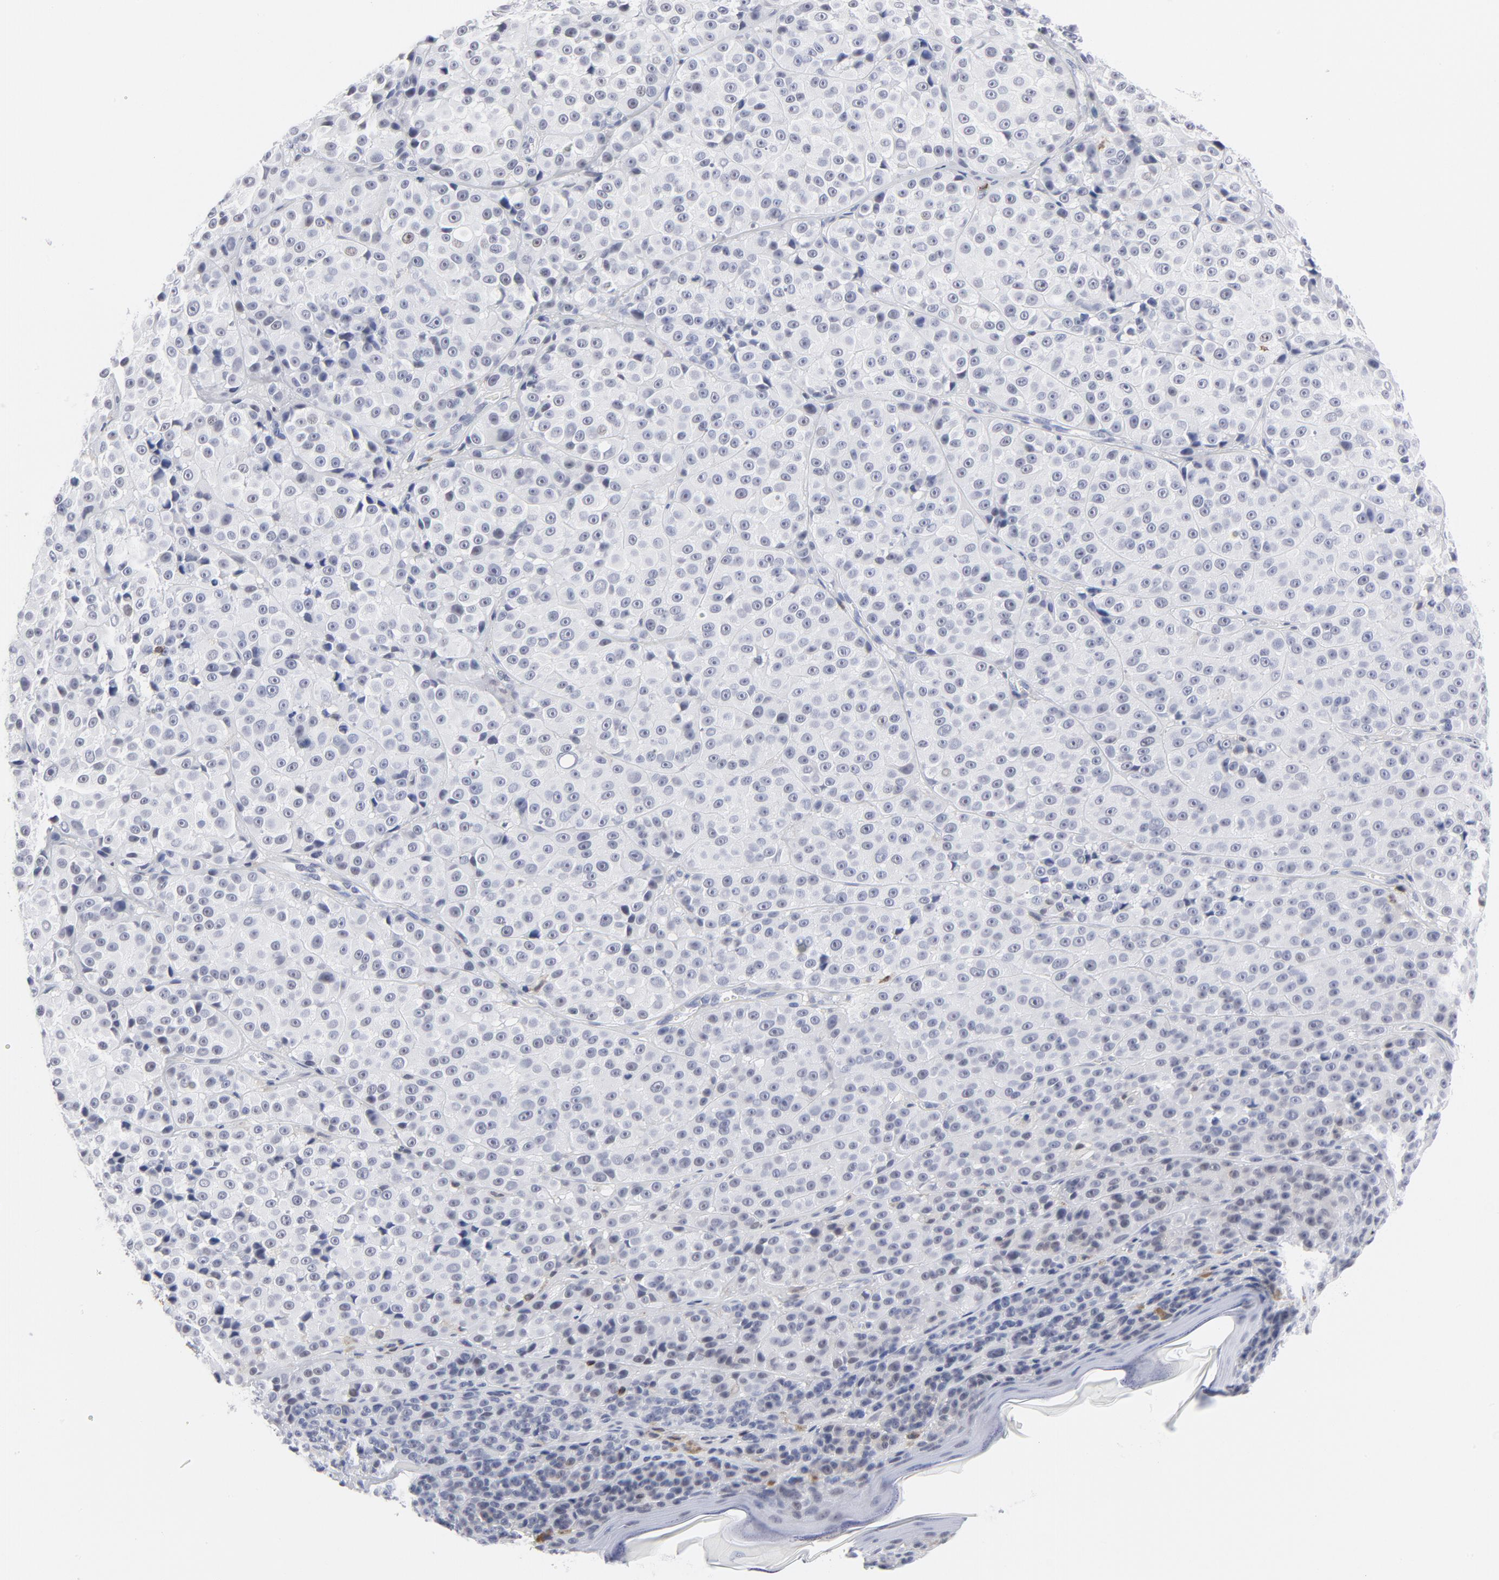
{"staining": {"intensity": "negative", "quantity": "none", "location": "none"}, "tissue": "melanoma", "cell_type": "Tumor cells", "image_type": "cancer", "snomed": [{"axis": "morphology", "description": "Malignant melanoma, NOS"}, {"axis": "topography", "description": "Skin"}], "caption": "Immunohistochemistry (IHC) photomicrograph of neoplastic tissue: human malignant melanoma stained with DAB exhibits no significant protein expression in tumor cells. The staining is performed using DAB brown chromogen with nuclei counter-stained in using hematoxylin.", "gene": "CD2", "patient": {"sex": "female", "age": 75}}